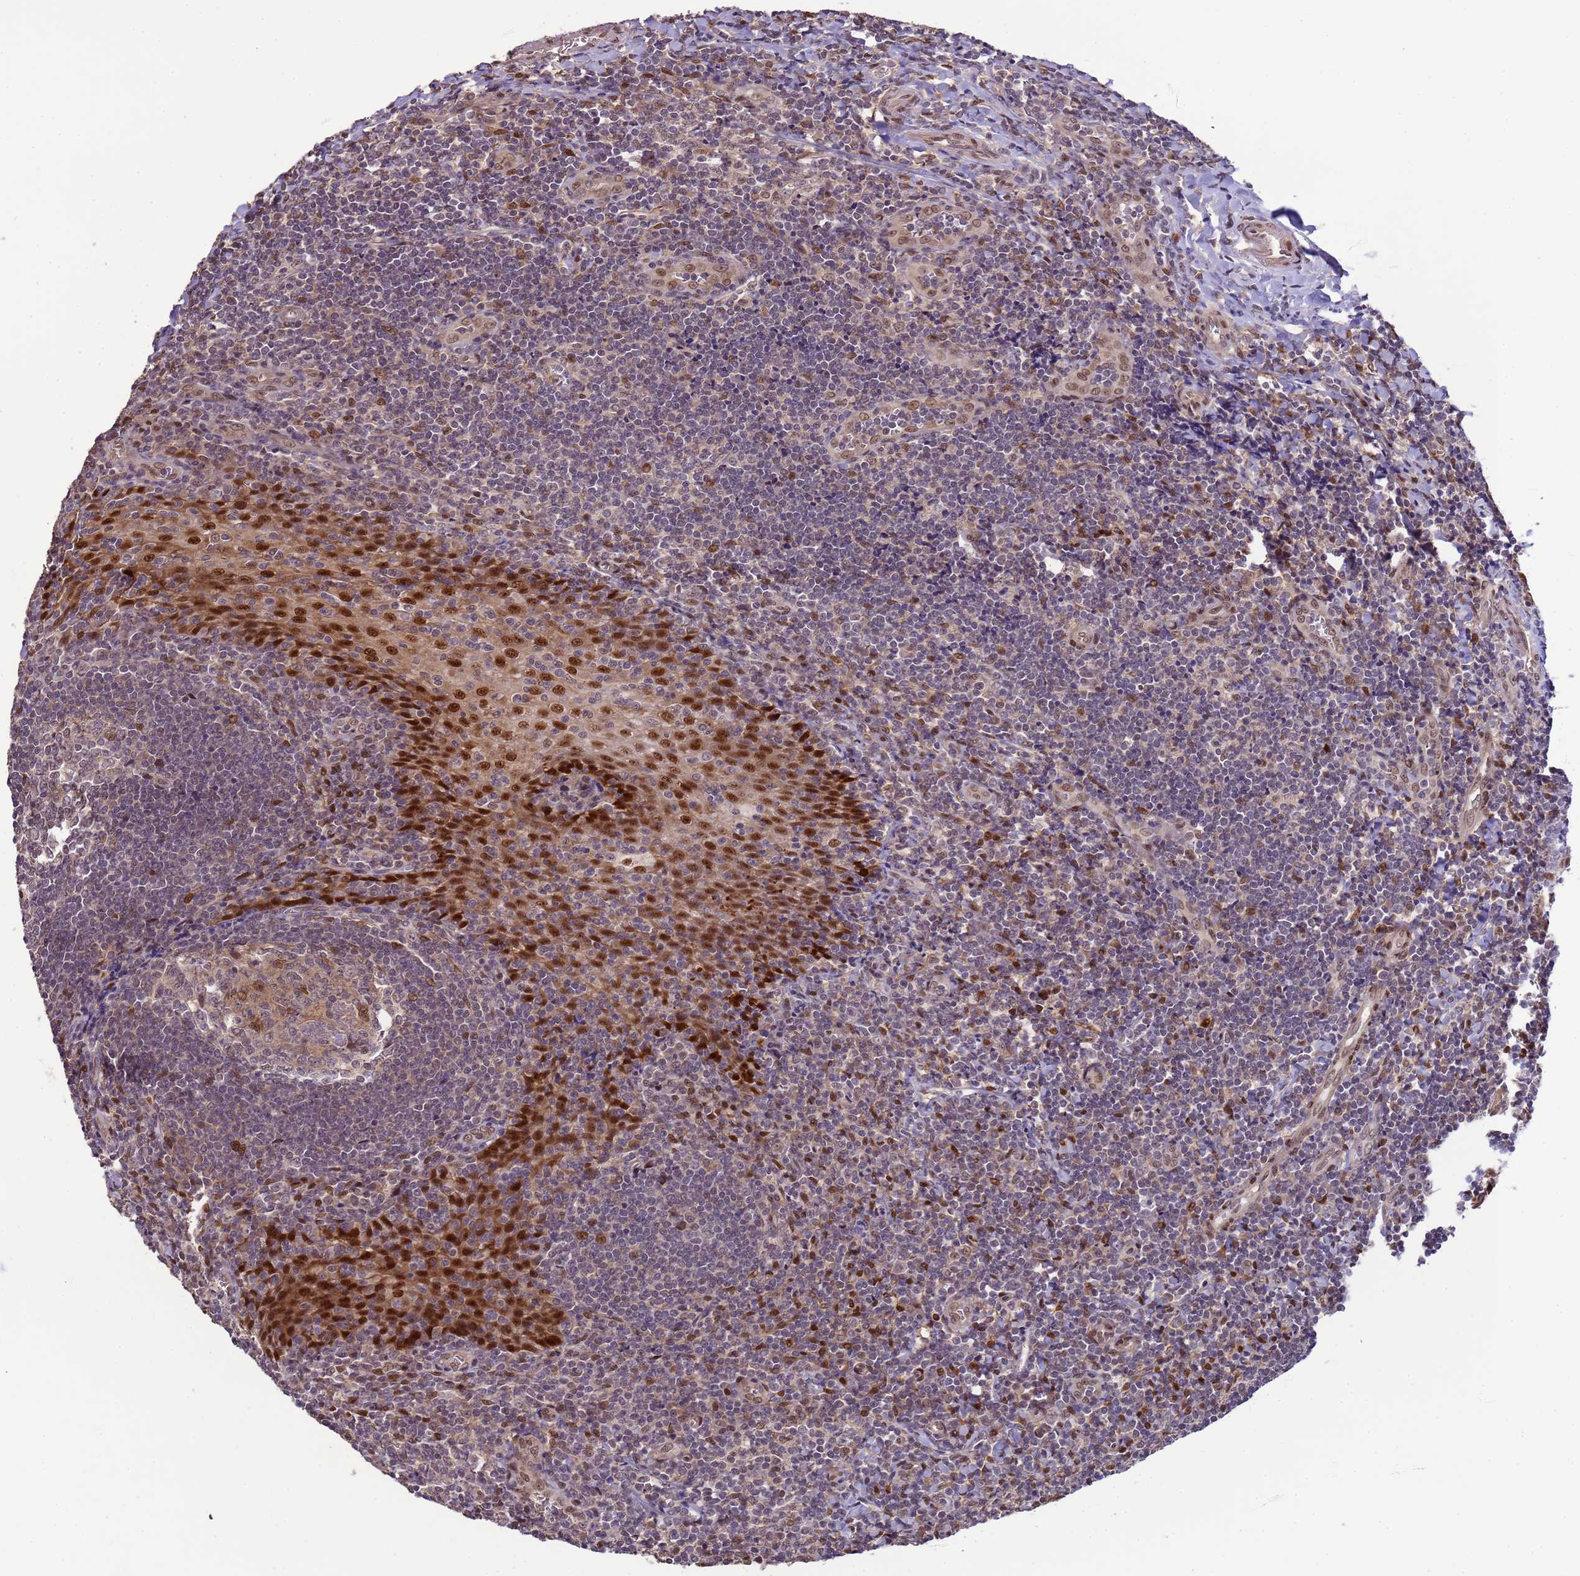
{"staining": {"intensity": "weak", "quantity": "25%-75%", "location": "nuclear"}, "tissue": "tonsil", "cell_type": "Germinal center cells", "image_type": "normal", "snomed": [{"axis": "morphology", "description": "Normal tissue, NOS"}, {"axis": "topography", "description": "Tonsil"}], "caption": "Immunohistochemical staining of unremarkable tonsil exhibits low levels of weak nuclear staining in about 25%-75% of germinal center cells. The protein is shown in brown color, while the nuclei are stained blue.", "gene": "ZBTB5", "patient": {"sex": "male", "age": 27}}